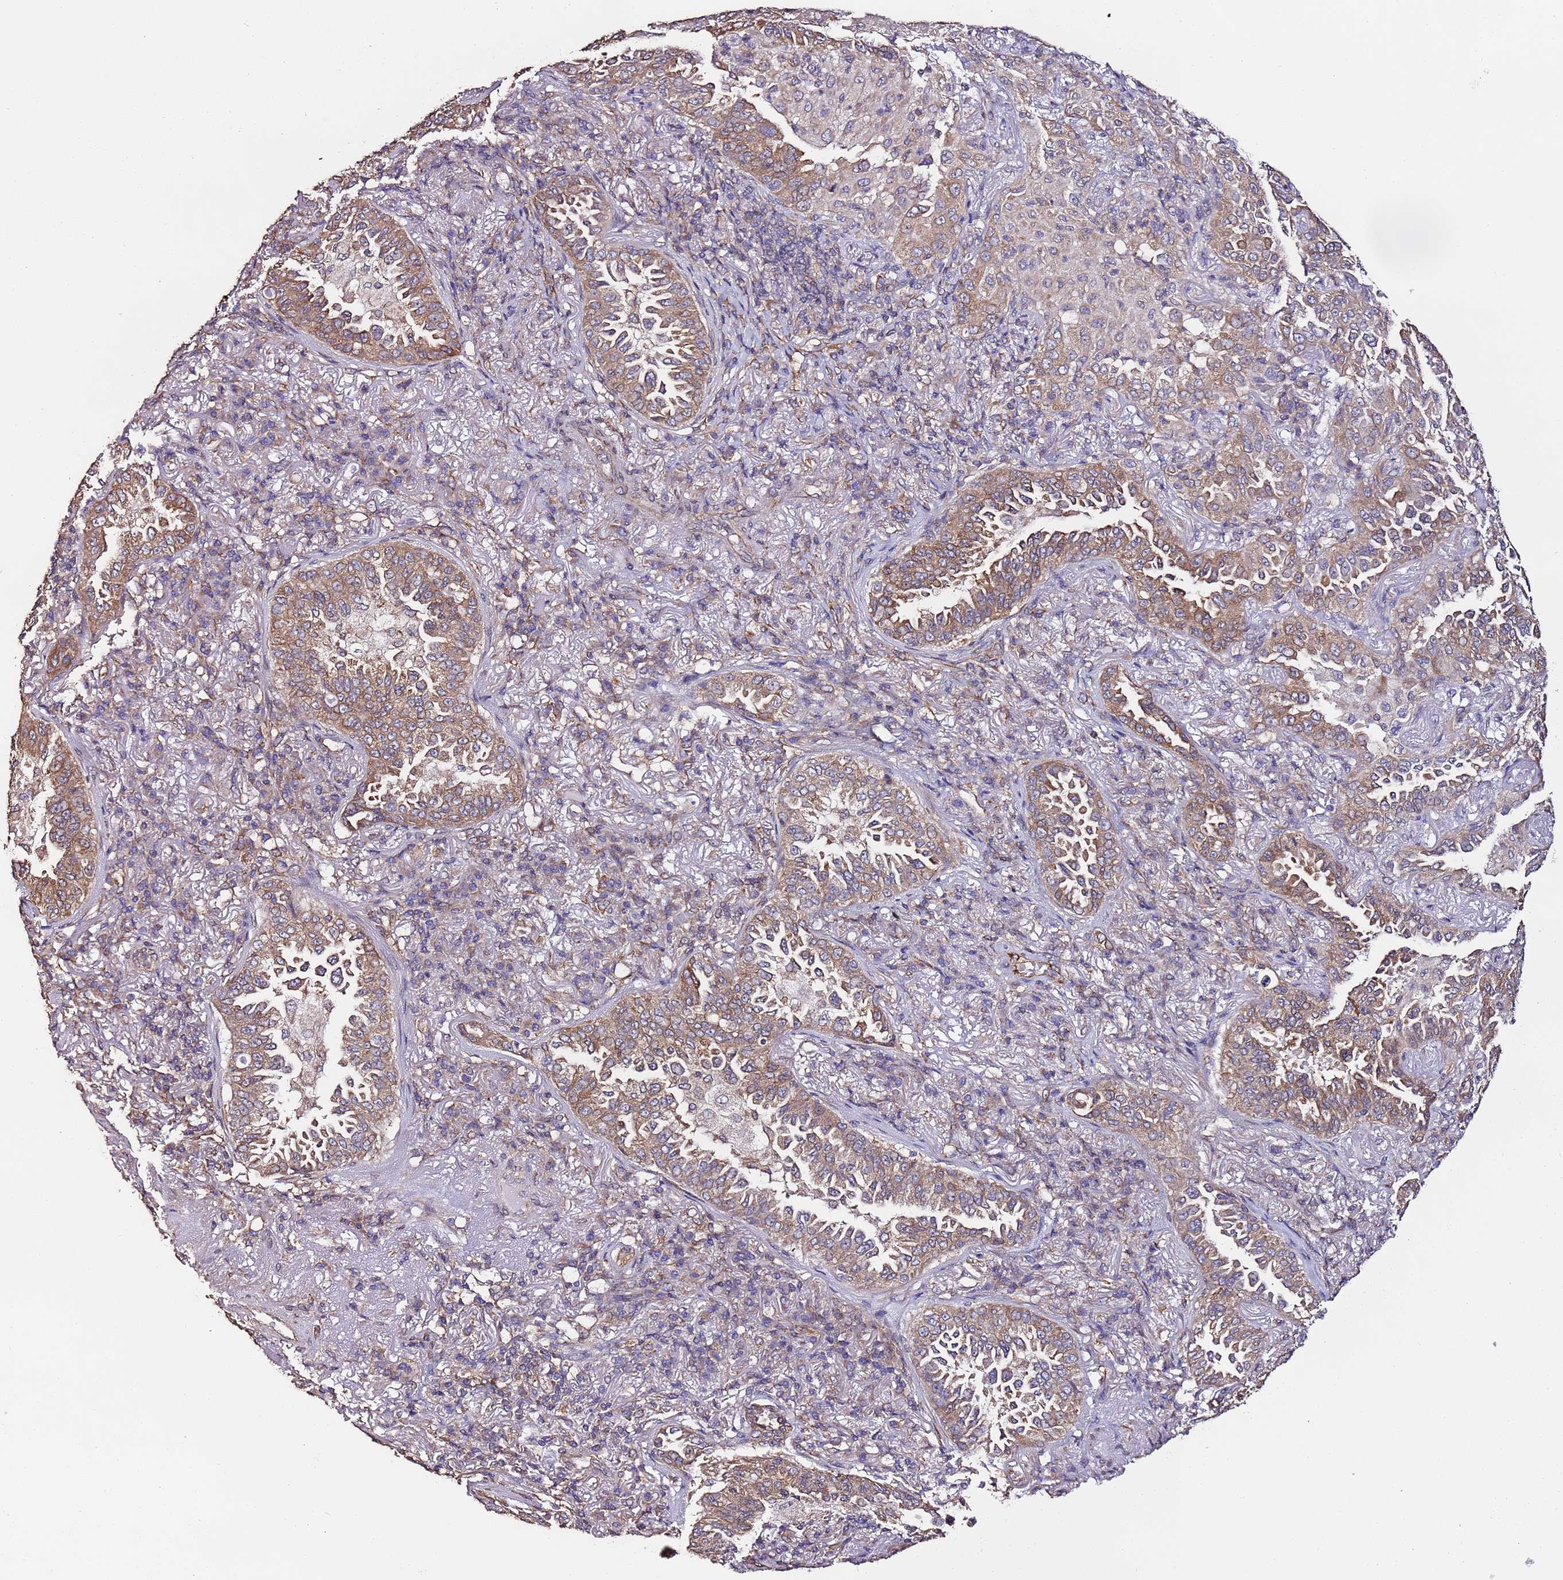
{"staining": {"intensity": "moderate", "quantity": ">75%", "location": "cytoplasmic/membranous"}, "tissue": "lung cancer", "cell_type": "Tumor cells", "image_type": "cancer", "snomed": [{"axis": "morphology", "description": "Adenocarcinoma, NOS"}, {"axis": "topography", "description": "Lung"}], "caption": "Immunohistochemistry (IHC) staining of lung cancer (adenocarcinoma), which shows medium levels of moderate cytoplasmic/membranous positivity in approximately >75% of tumor cells indicating moderate cytoplasmic/membranous protein expression. The staining was performed using DAB (3,3'-diaminobenzidine) (brown) for protein detection and nuclei were counterstained in hematoxylin (blue).", "gene": "SLC41A3", "patient": {"sex": "female", "age": 69}}